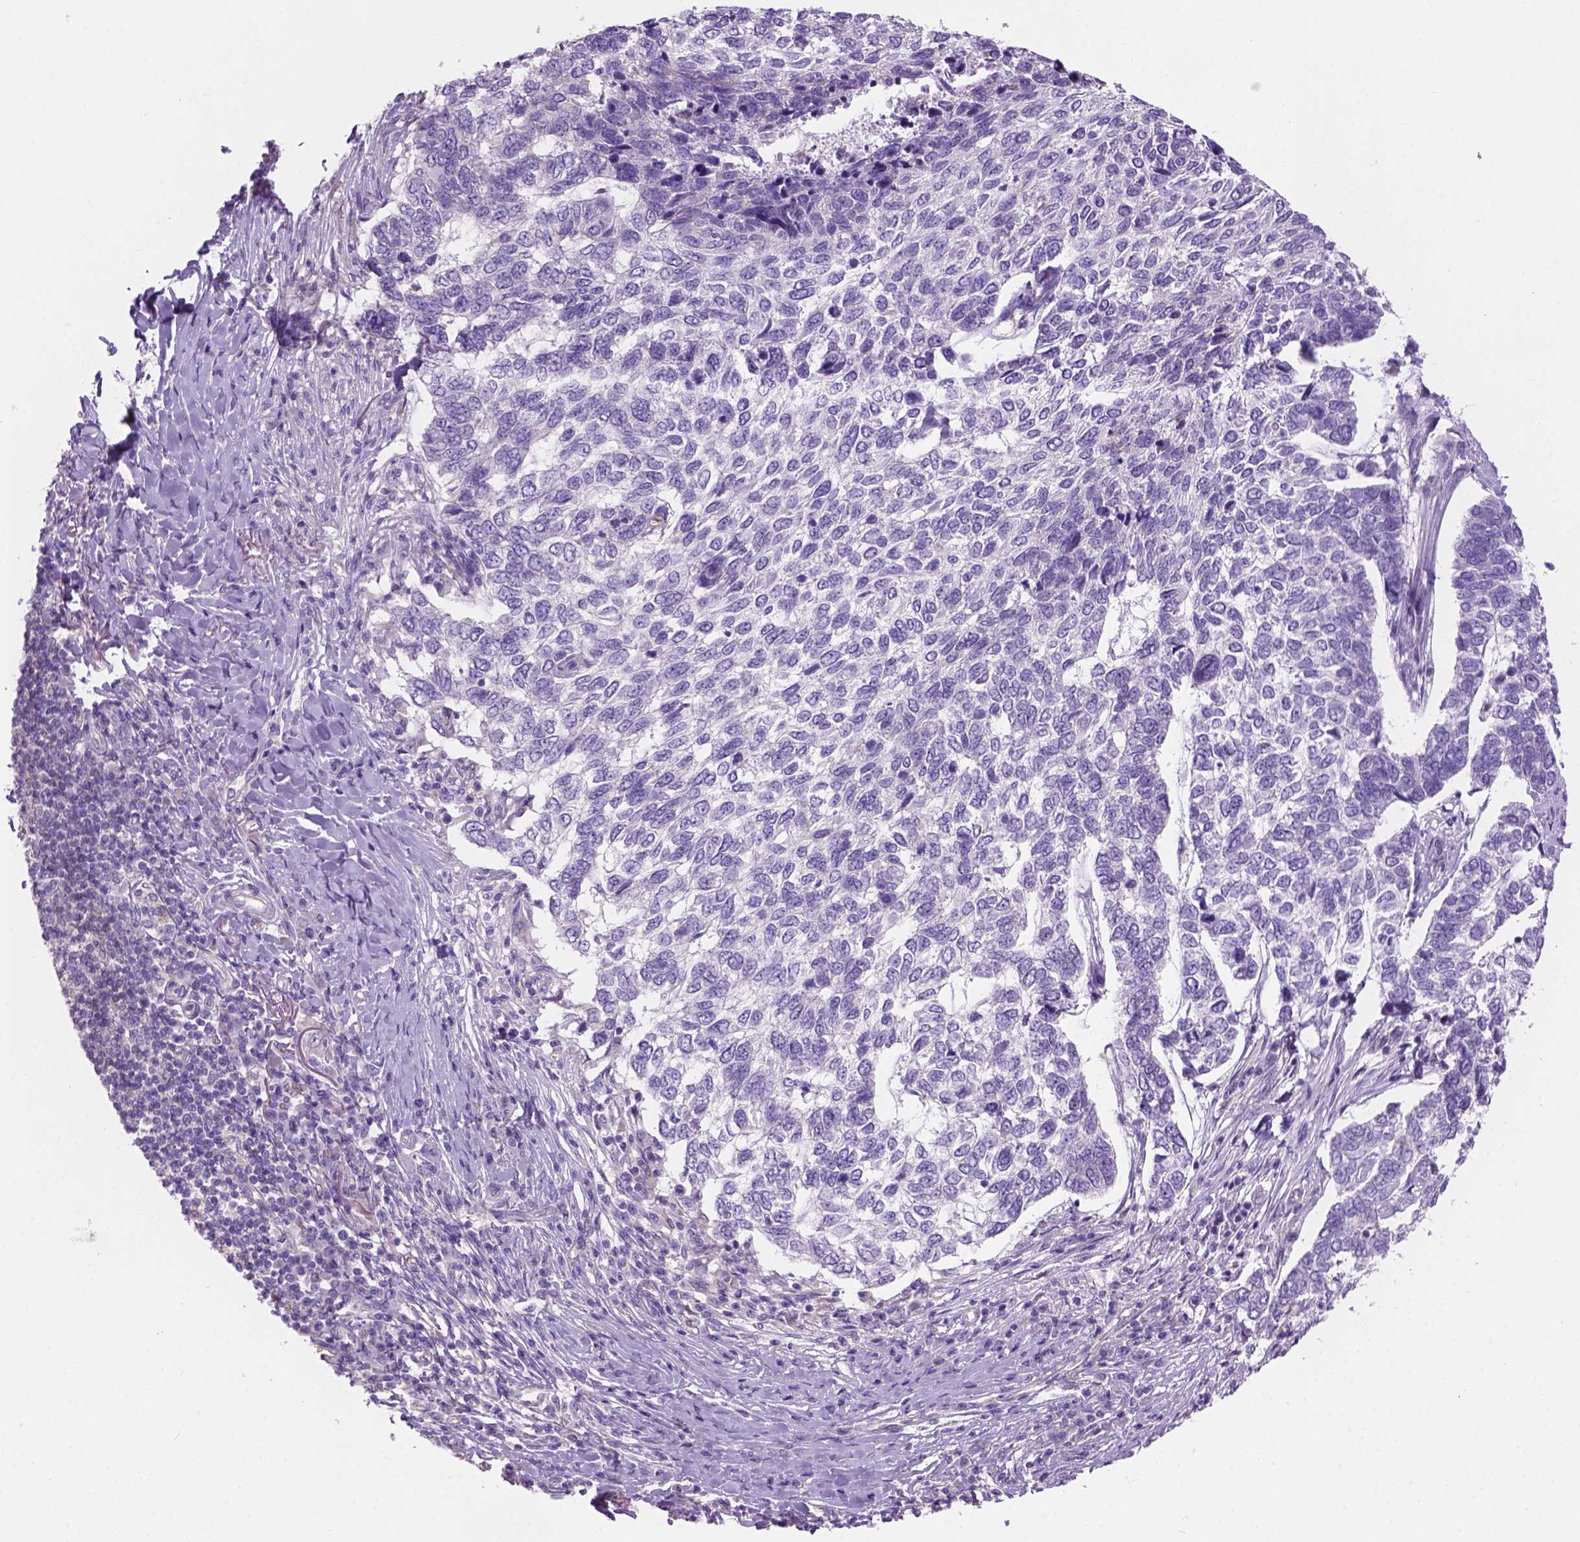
{"staining": {"intensity": "negative", "quantity": "none", "location": "none"}, "tissue": "skin cancer", "cell_type": "Tumor cells", "image_type": "cancer", "snomed": [{"axis": "morphology", "description": "Basal cell carcinoma"}, {"axis": "topography", "description": "Skin"}], "caption": "This micrograph is of skin basal cell carcinoma stained with IHC to label a protein in brown with the nuclei are counter-stained blue. There is no staining in tumor cells.", "gene": "CD84", "patient": {"sex": "female", "age": 65}}